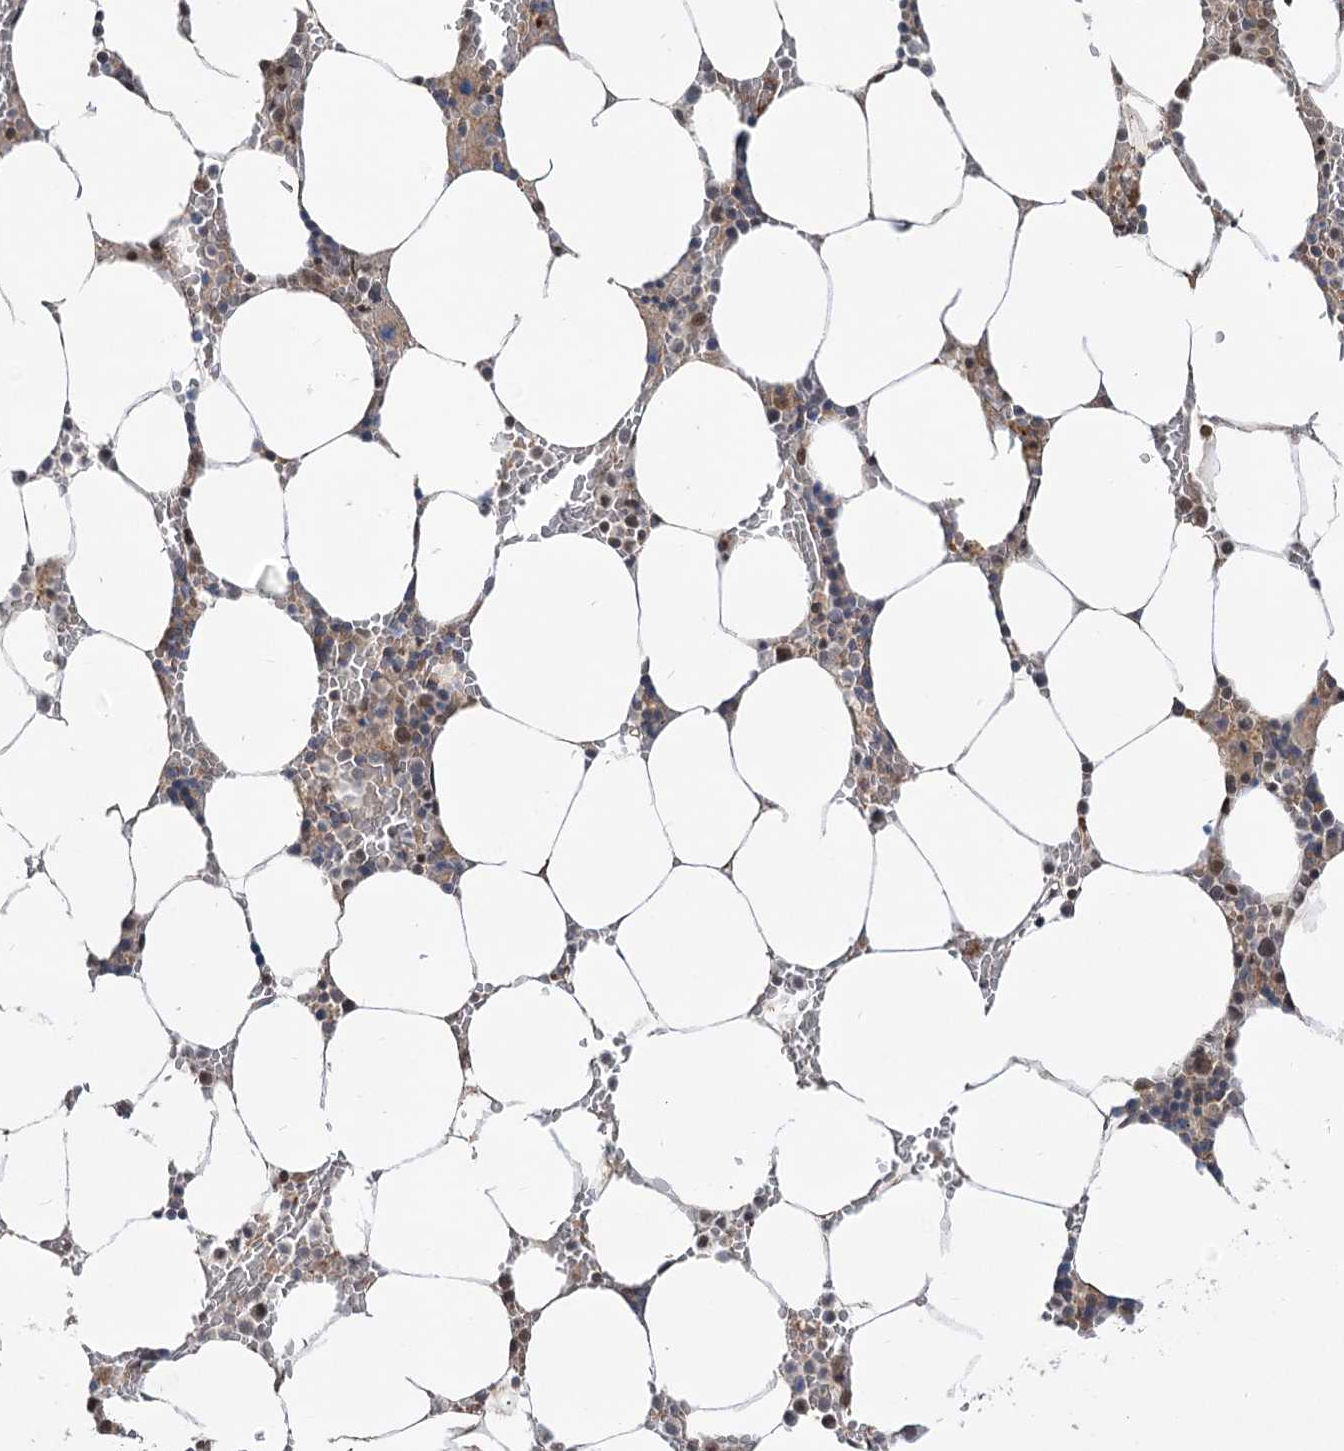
{"staining": {"intensity": "moderate", "quantity": "<25%", "location": "cytoplasmic/membranous,nuclear"}, "tissue": "bone marrow", "cell_type": "Hematopoietic cells", "image_type": "normal", "snomed": [{"axis": "morphology", "description": "Normal tissue, NOS"}, {"axis": "topography", "description": "Bone marrow"}], "caption": "This photomicrograph demonstrates benign bone marrow stained with immunohistochemistry to label a protein in brown. The cytoplasmic/membranous,nuclear of hematopoietic cells show moderate positivity for the protein. Nuclei are counter-stained blue.", "gene": "HELQ", "patient": {"sex": "male", "age": 70}}